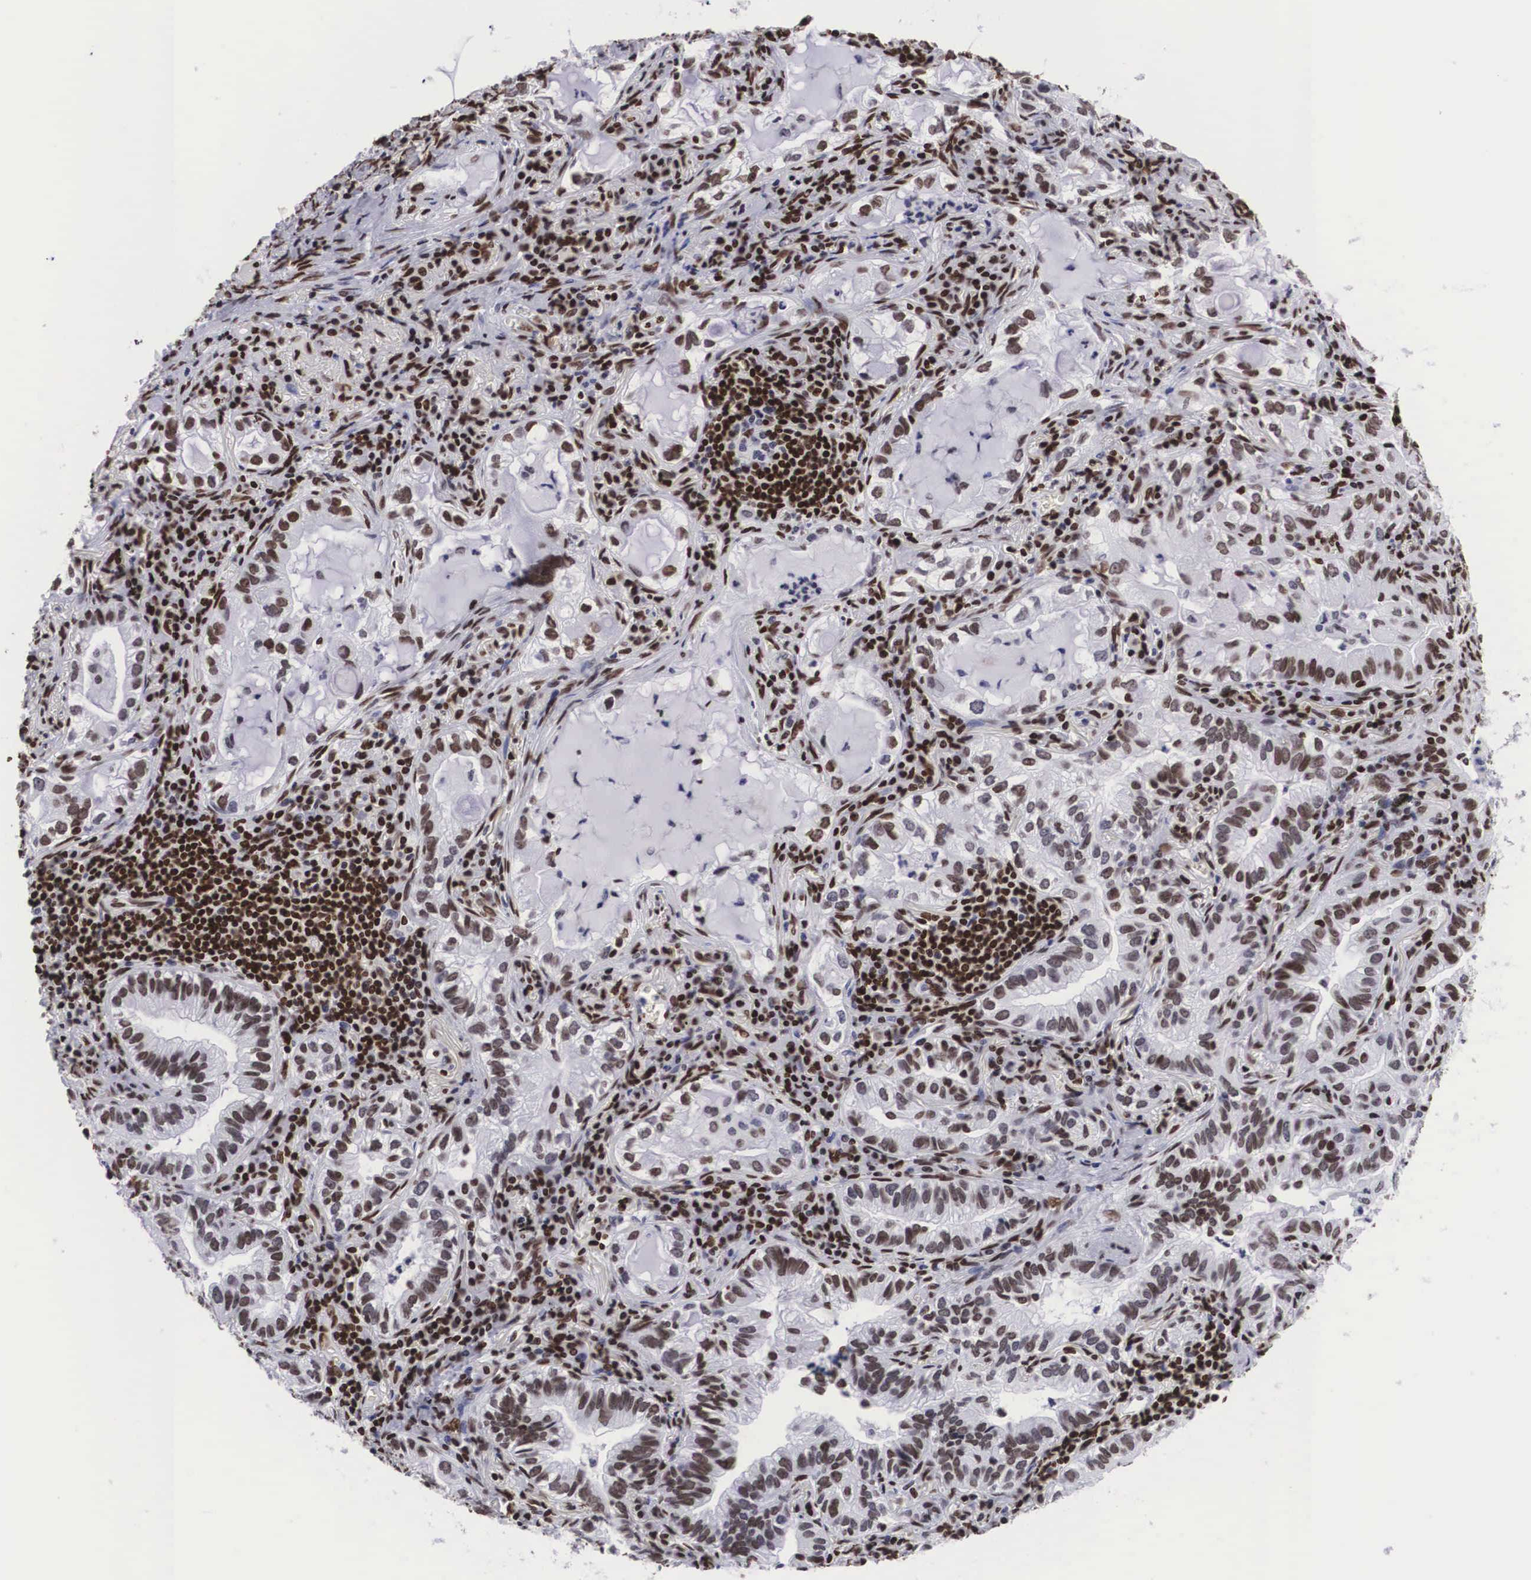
{"staining": {"intensity": "strong", "quantity": ">75%", "location": "nuclear"}, "tissue": "lung cancer", "cell_type": "Tumor cells", "image_type": "cancer", "snomed": [{"axis": "morphology", "description": "Adenocarcinoma, NOS"}, {"axis": "topography", "description": "Lung"}], "caption": "The photomicrograph demonstrates immunohistochemical staining of adenocarcinoma (lung). There is strong nuclear staining is identified in approximately >75% of tumor cells. The protein is shown in brown color, while the nuclei are stained blue.", "gene": "MECP2", "patient": {"sex": "female", "age": 50}}